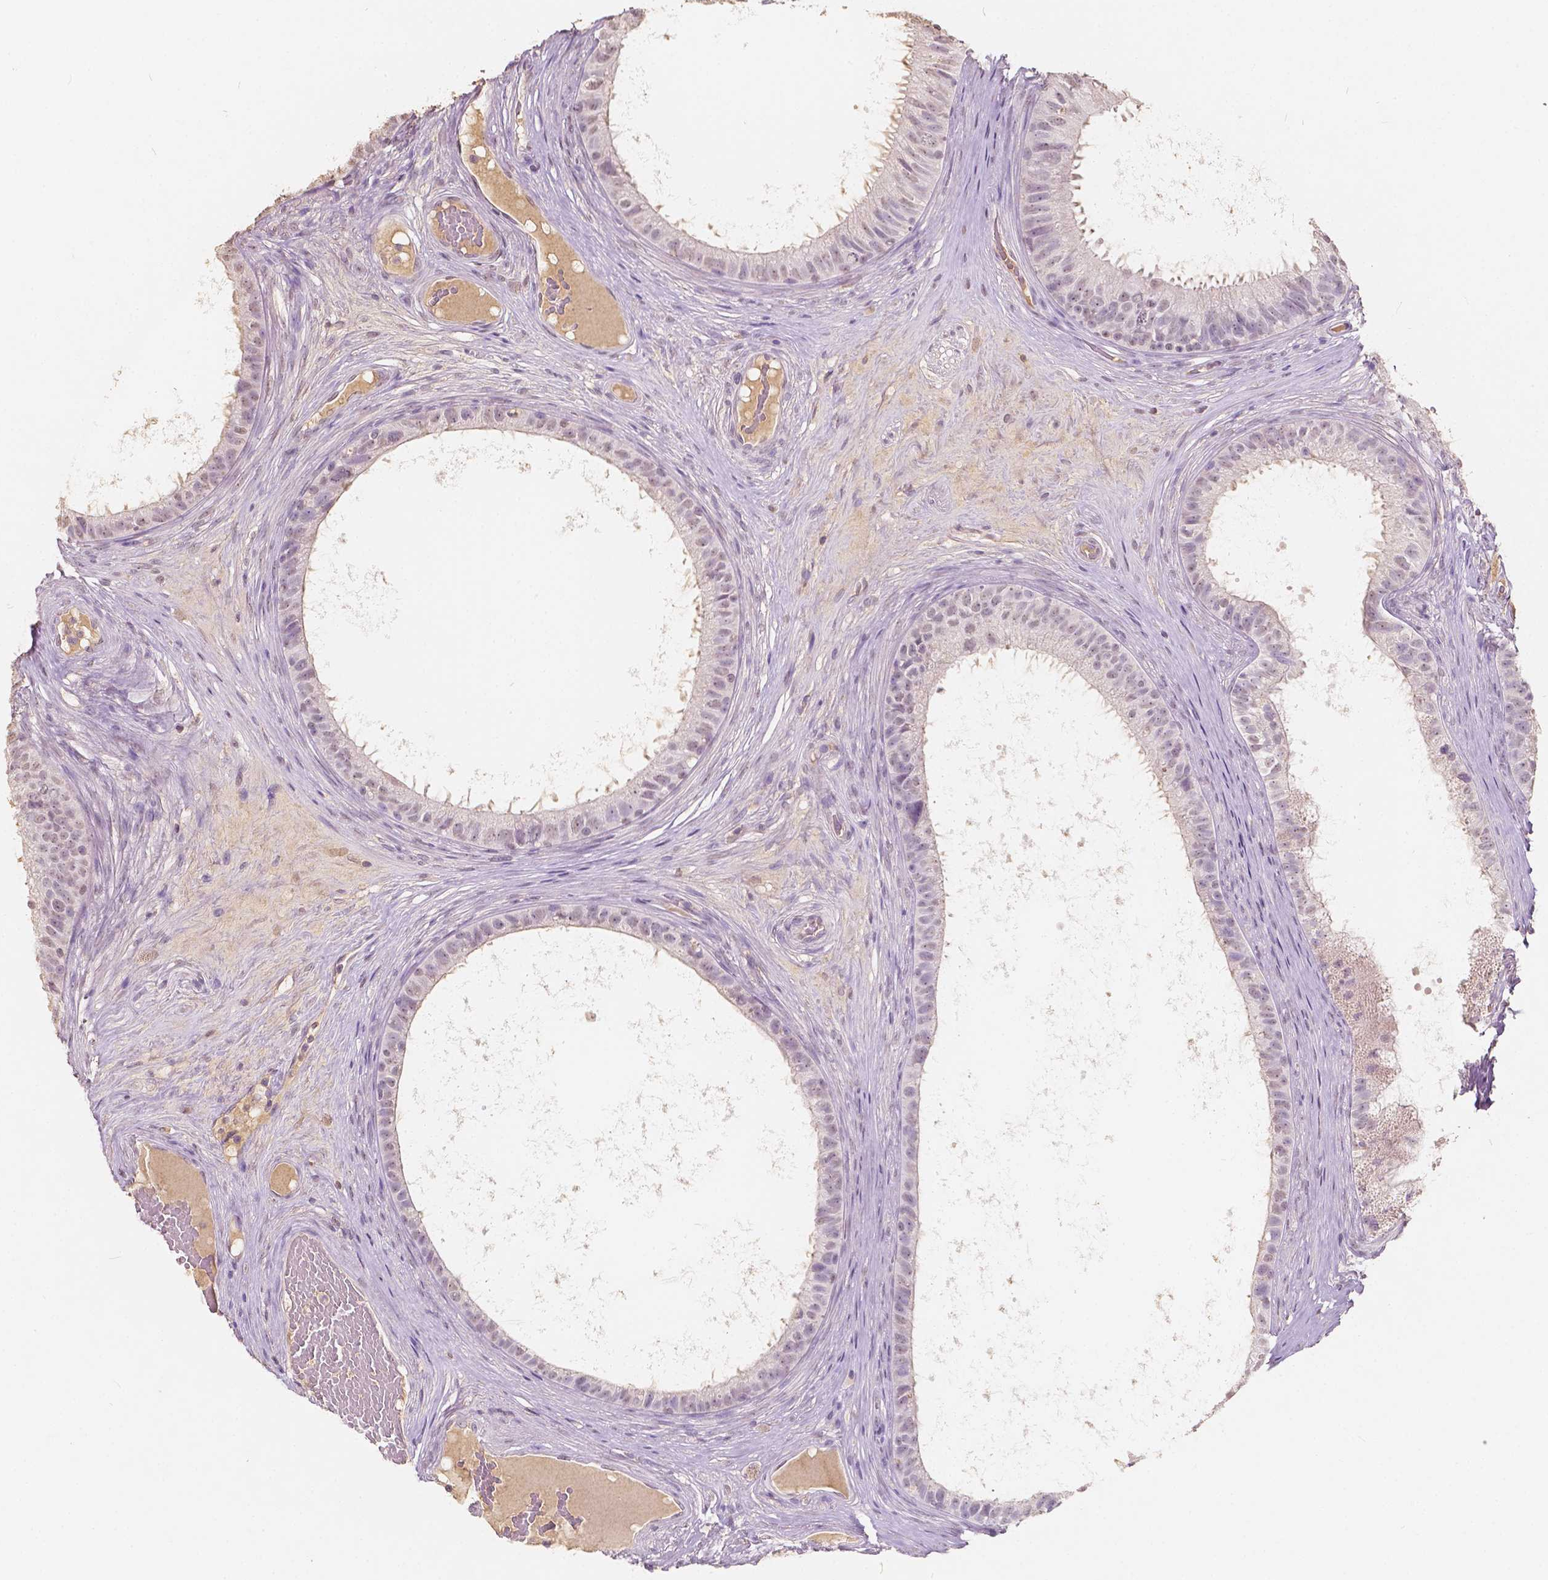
{"staining": {"intensity": "weak", "quantity": "<25%", "location": "nuclear"}, "tissue": "epididymis", "cell_type": "Glandular cells", "image_type": "normal", "snomed": [{"axis": "morphology", "description": "Normal tissue, NOS"}, {"axis": "topography", "description": "Epididymis"}], "caption": "Immunohistochemistry (IHC) of normal human epididymis shows no expression in glandular cells. (DAB IHC with hematoxylin counter stain).", "gene": "SOX15", "patient": {"sex": "male", "age": 59}}